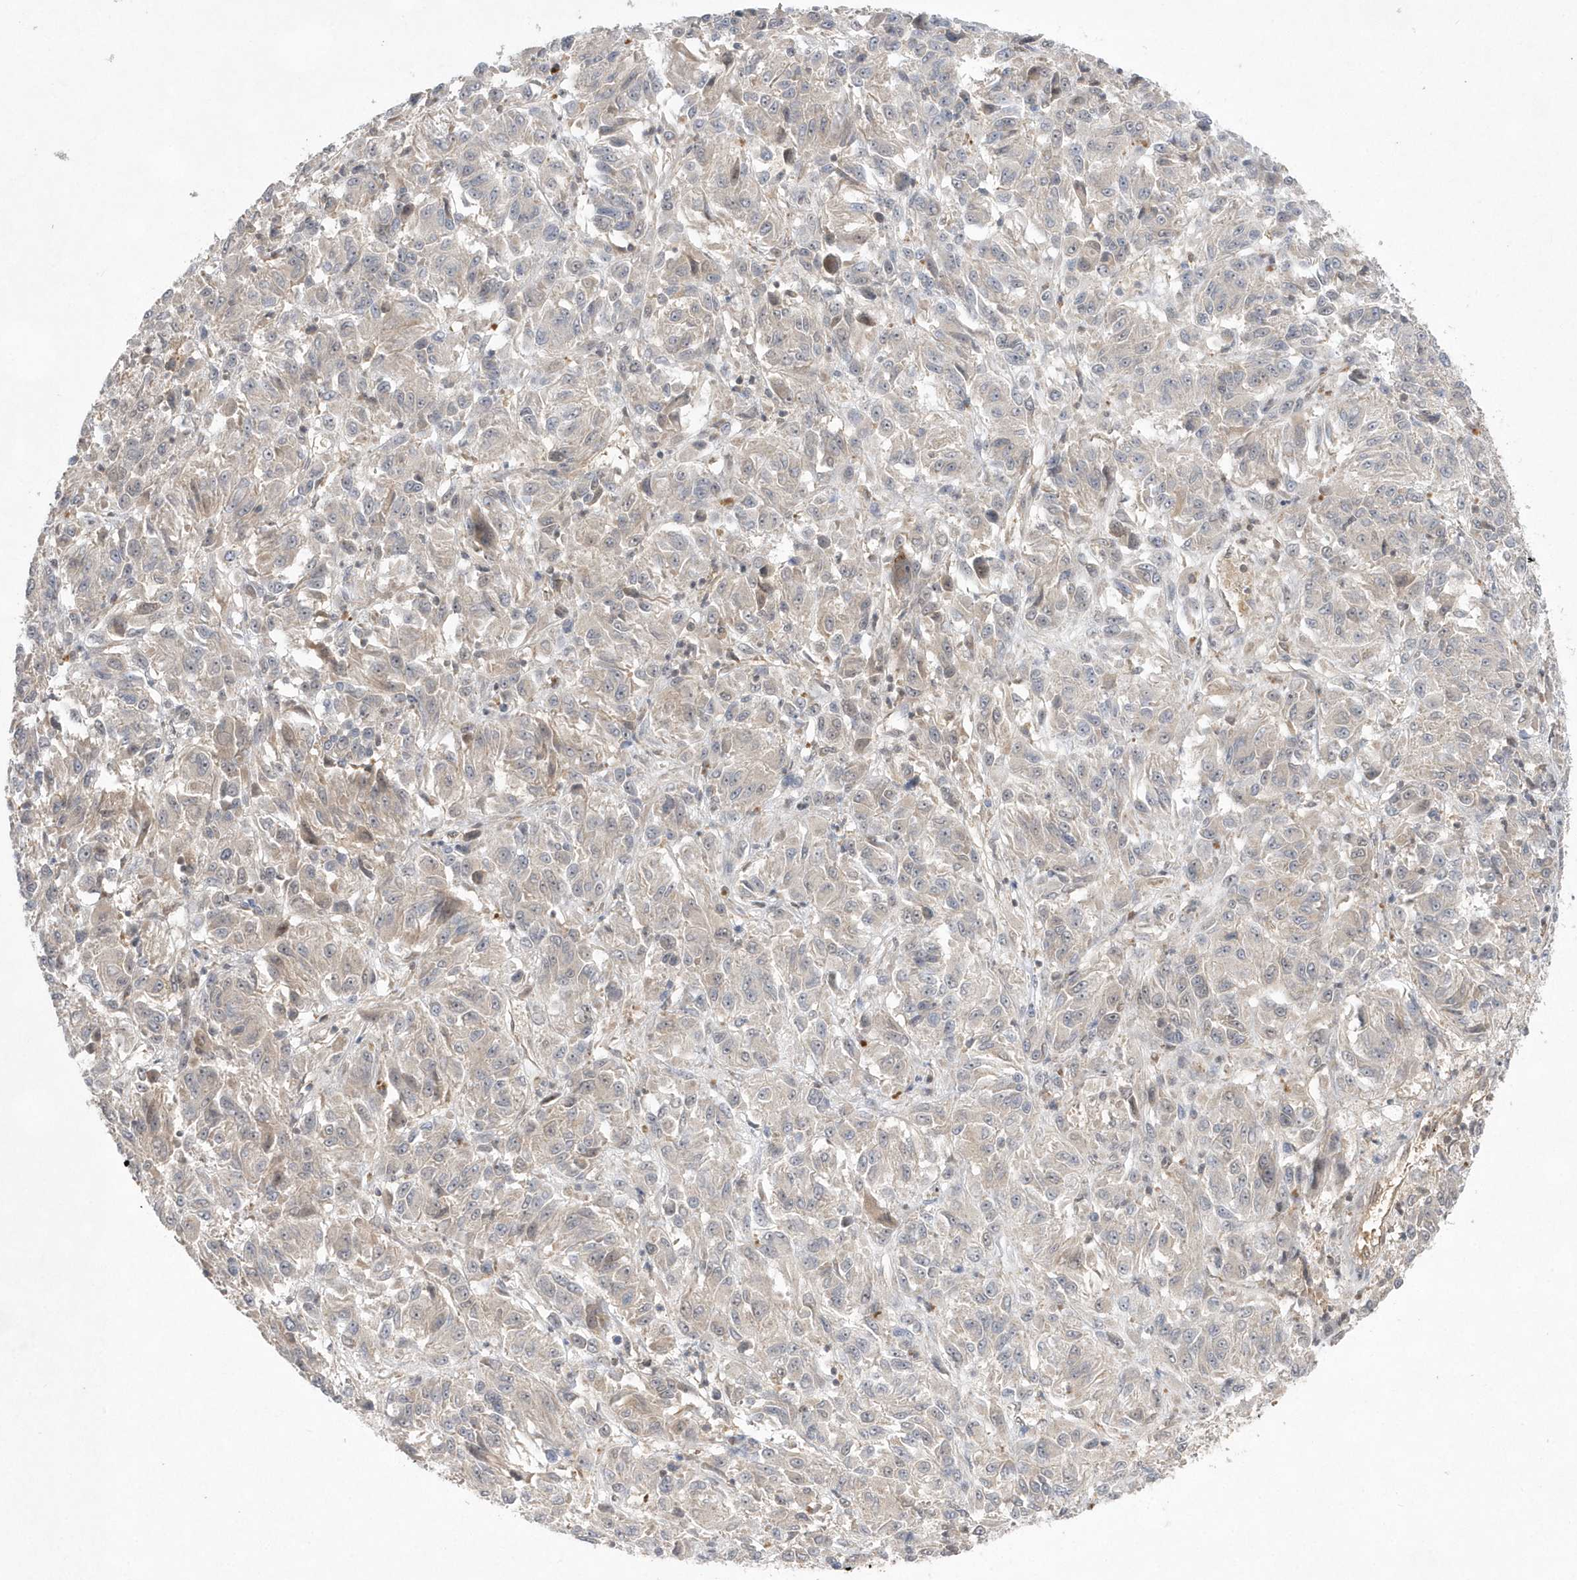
{"staining": {"intensity": "weak", "quantity": "<25%", "location": "cytoplasmic/membranous"}, "tissue": "melanoma", "cell_type": "Tumor cells", "image_type": "cancer", "snomed": [{"axis": "morphology", "description": "Malignant melanoma, Metastatic site"}, {"axis": "topography", "description": "Lung"}], "caption": "Immunohistochemistry (IHC) photomicrograph of neoplastic tissue: human melanoma stained with DAB reveals no significant protein staining in tumor cells.", "gene": "TMEM132B", "patient": {"sex": "male", "age": 64}}